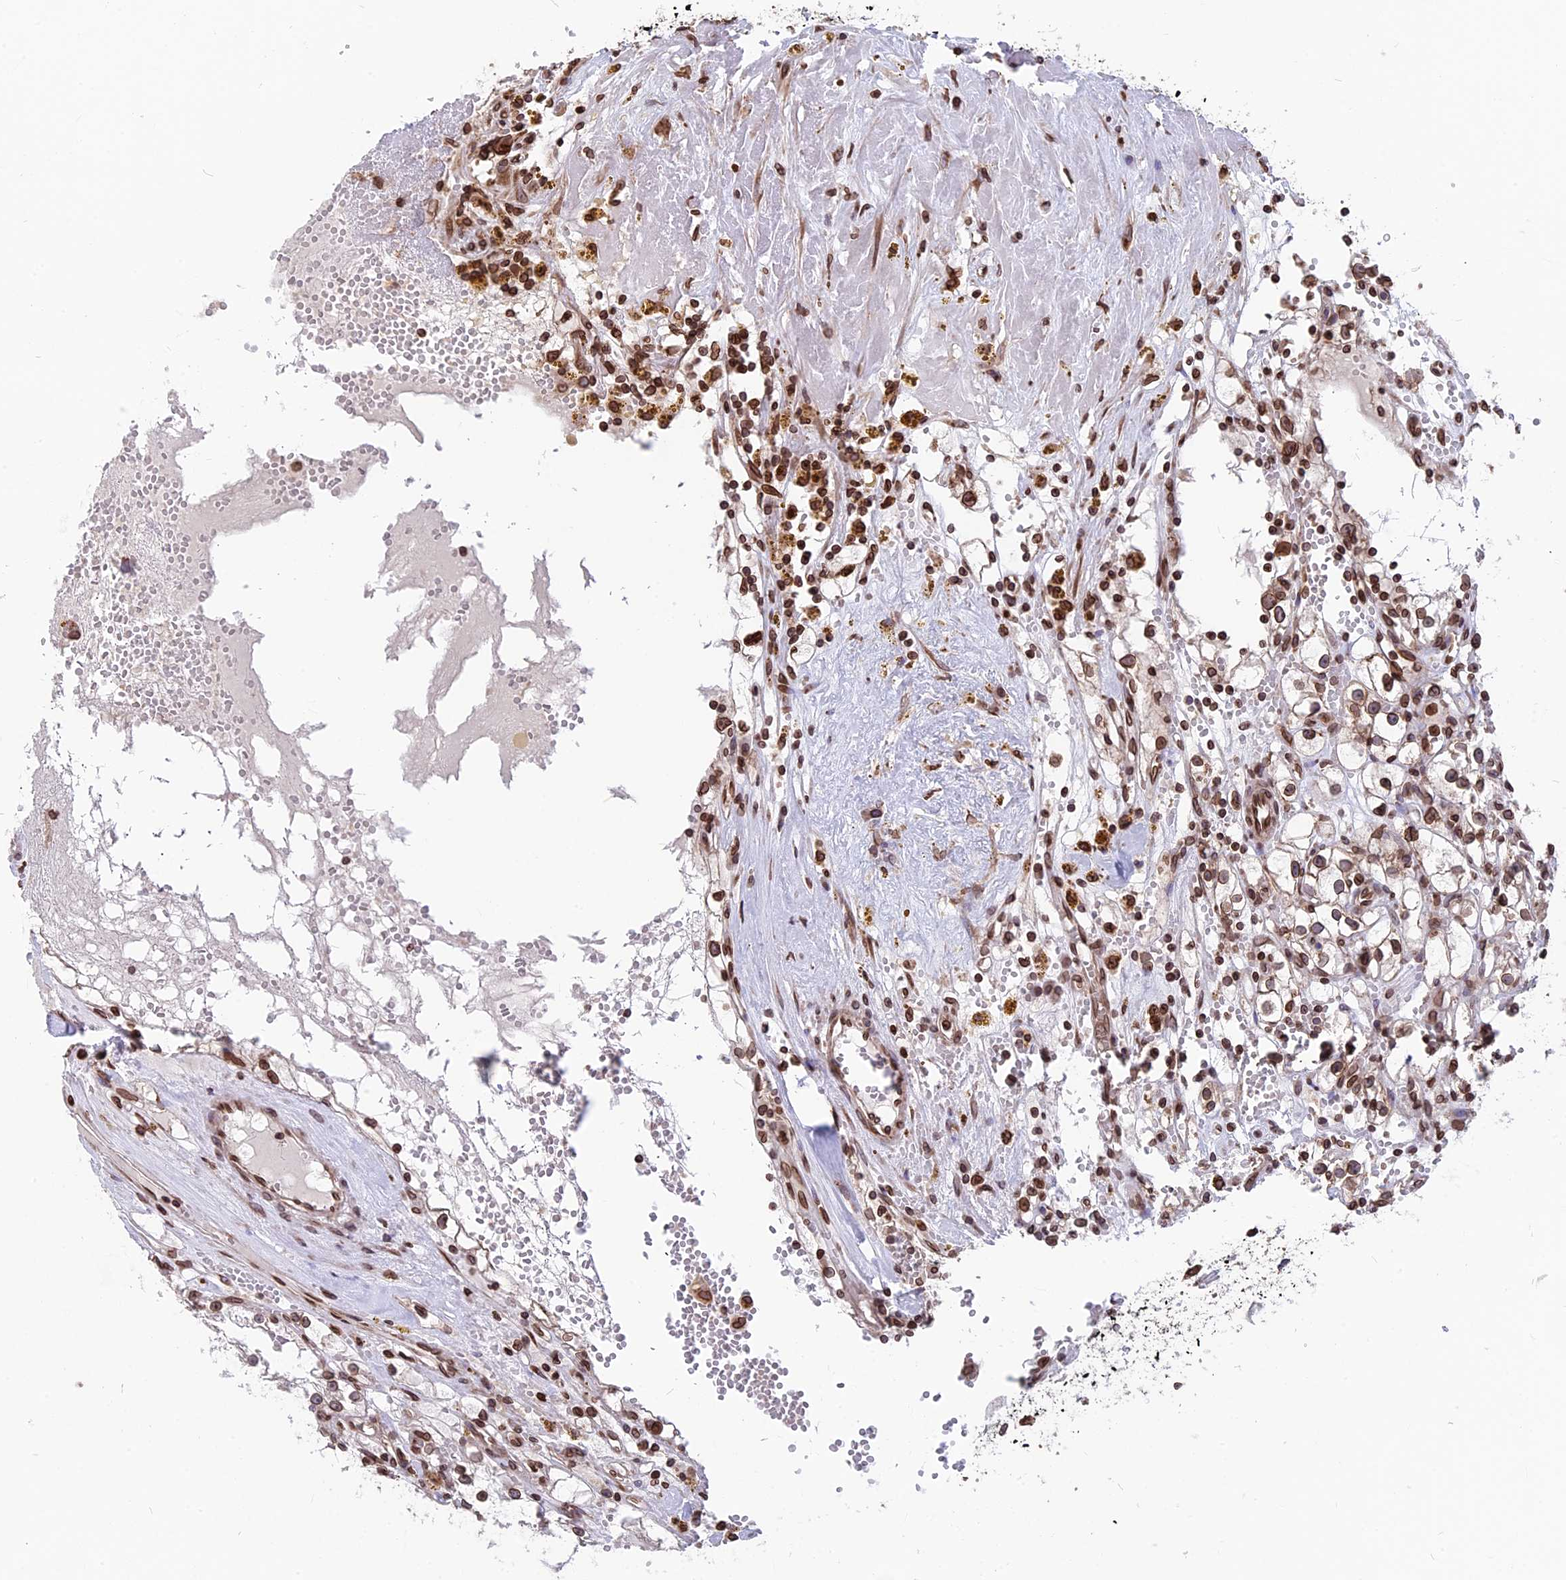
{"staining": {"intensity": "moderate", "quantity": ">75%", "location": "cytoplasmic/membranous,nuclear"}, "tissue": "renal cancer", "cell_type": "Tumor cells", "image_type": "cancer", "snomed": [{"axis": "morphology", "description": "Adenocarcinoma, NOS"}, {"axis": "topography", "description": "Kidney"}], "caption": "Immunohistochemistry (DAB (3,3'-diaminobenzidine)) staining of human renal cancer shows moderate cytoplasmic/membranous and nuclear protein staining in about >75% of tumor cells. The staining is performed using DAB (3,3'-diaminobenzidine) brown chromogen to label protein expression. The nuclei are counter-stained blue using hematoxylin.", "gene": "PTCHD4", "patient": {"sex": "male", "age": 56}}